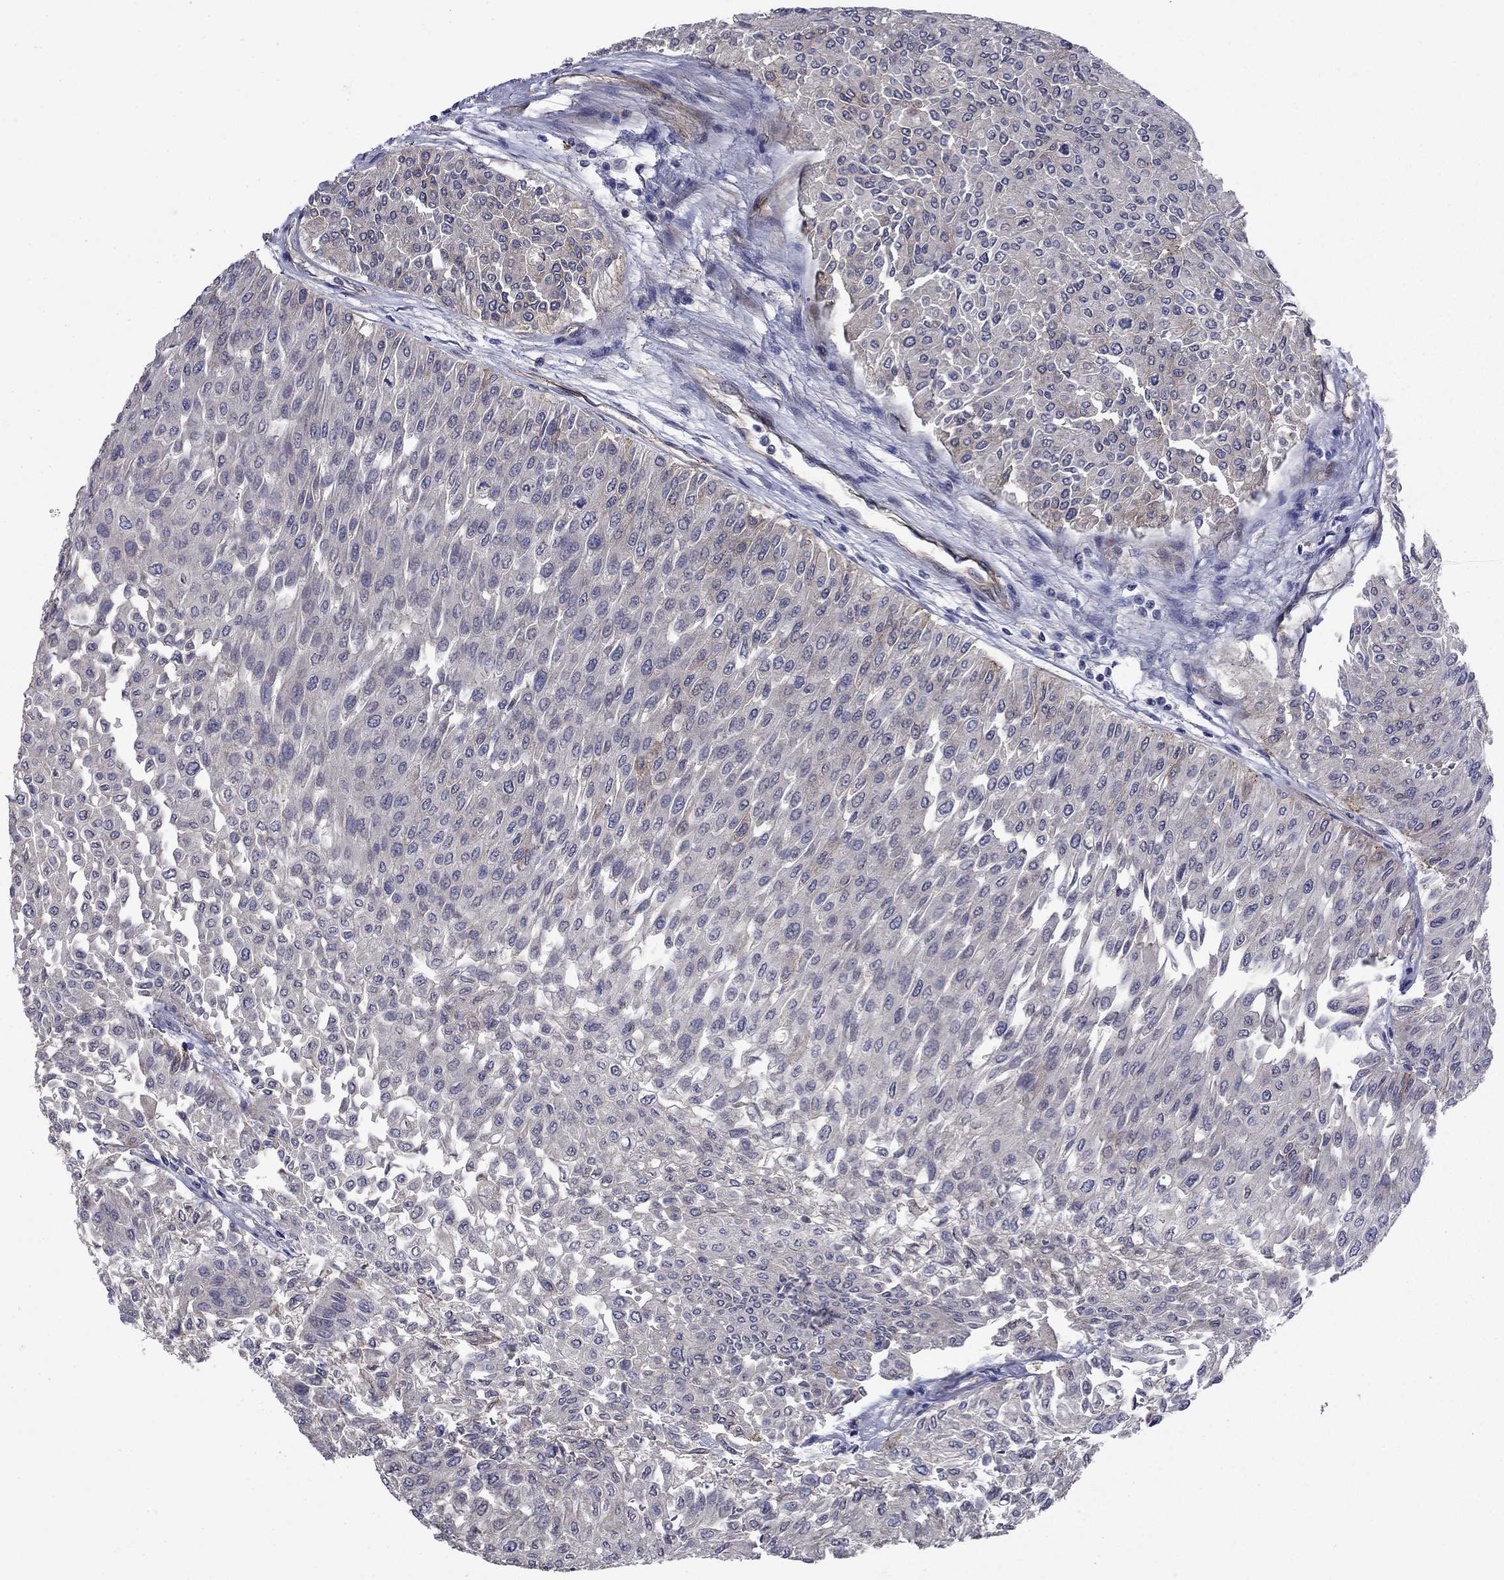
{"staining": {"intensity": "weak", "quantity": "<25%", "location": "cytoplasmic/membranous"}, "tissue": "urothelial cancer", "cell_type": "Tumor cells", "image_type": "cancer", "snomed": [{"axis": "morphology", "description": "Urothelial carcinoma, Low grade"}, {"axis": "topography", "description": "Urinary bladder"}], "caption": "Low-grade urothelial carcinoma stained for a protein using IHC reveals no expression tumor cells.", "gene": "SLC7A1", "patient": {"sex": "male", "age": 67}}